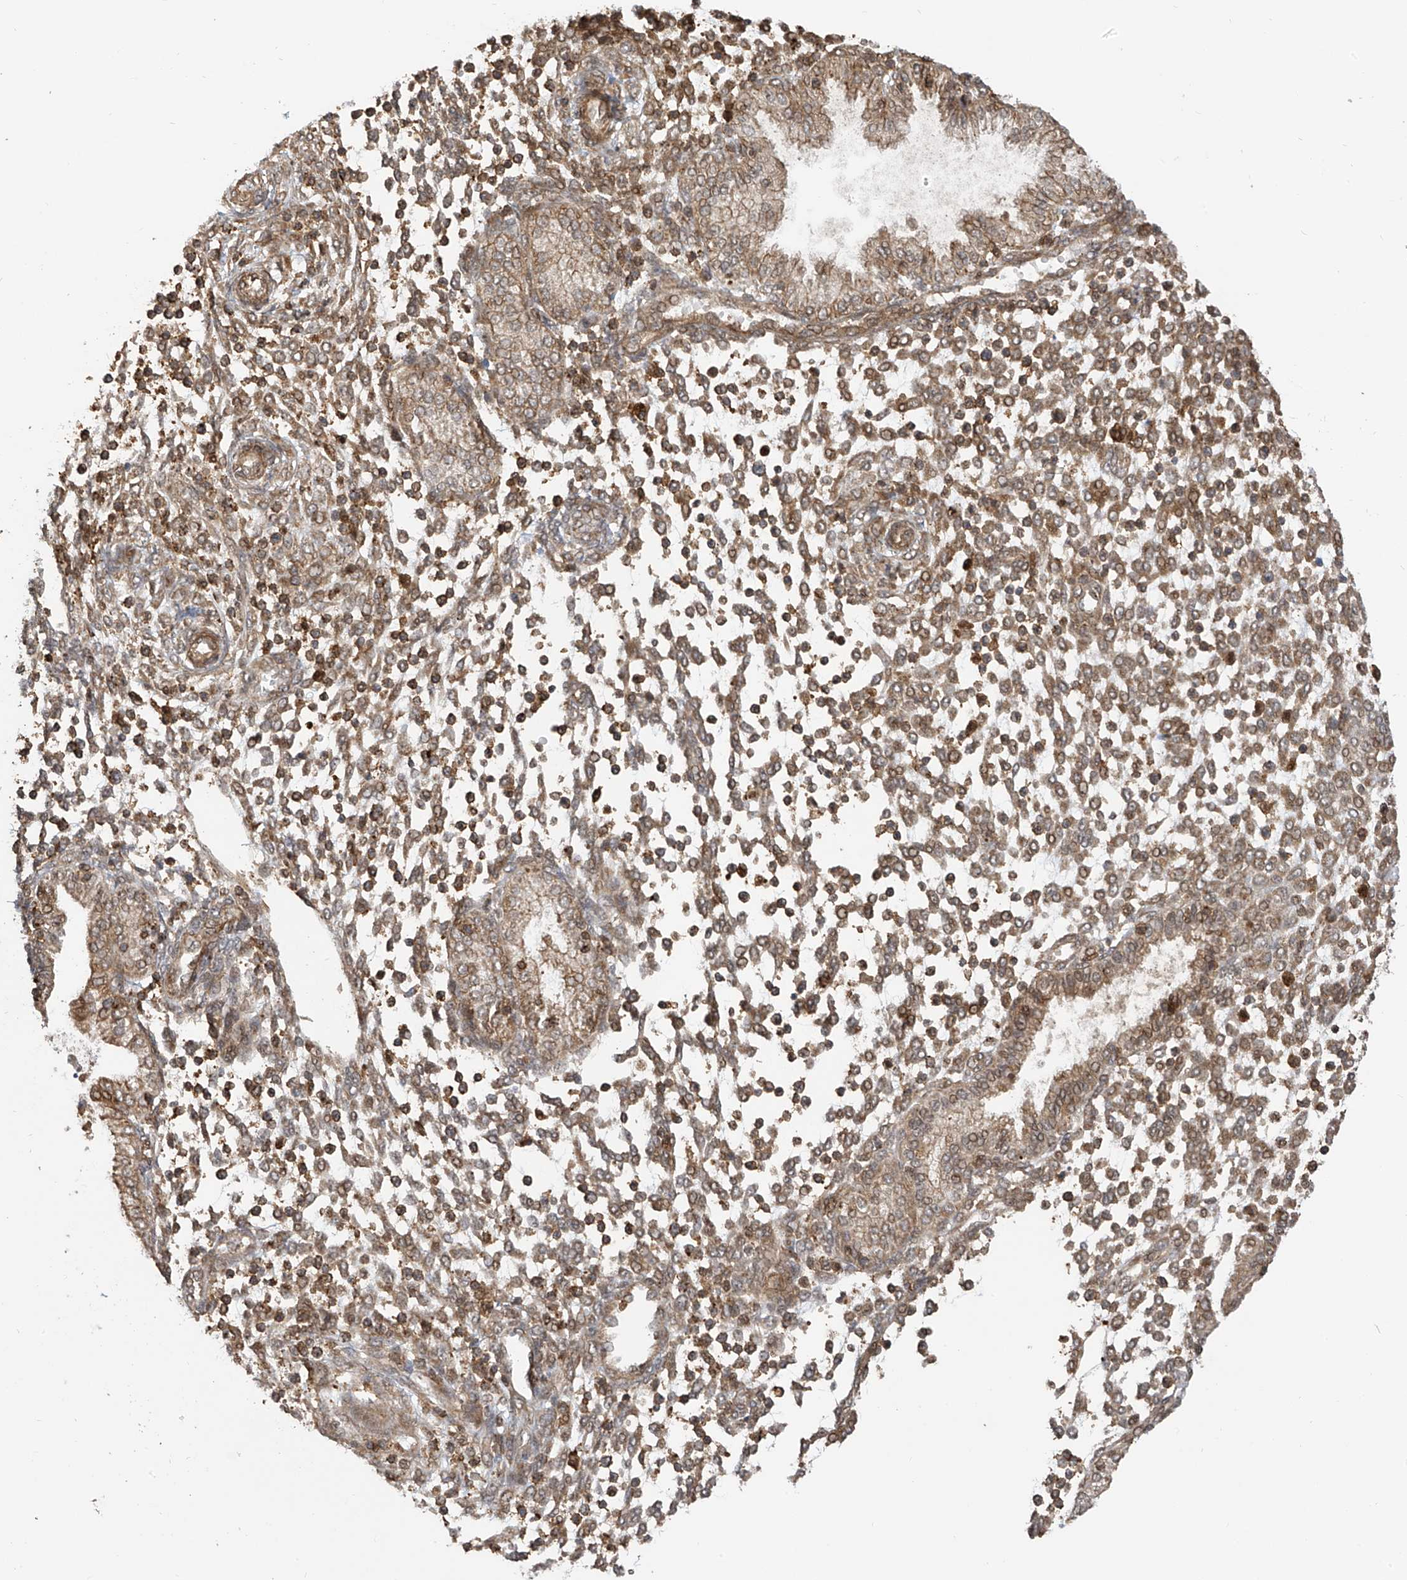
{"staining": {"intensity": "moderate", "quantity": "25%-75%", "location": "cytoplasmic/membranous"}, "tissue": "endometrium", "cell_type": "Cells in endometrial stroma", "image_type": "normal", "snomed": [{"axis": "morphology", "description": "Normal tissue, NOS"}, {"axis": "topography", "description": "Endometrium"}], "caption": "IHC (DAB (3,3'-diaminobenzidine)) staining of benign human endometrium reveals moderate cytoplasmic/membranous protein expression in about 25%-75% of cells in endometrial stroma.", "gene": "ATAD2B", "patient": {"sex": "female", "age": 53}}